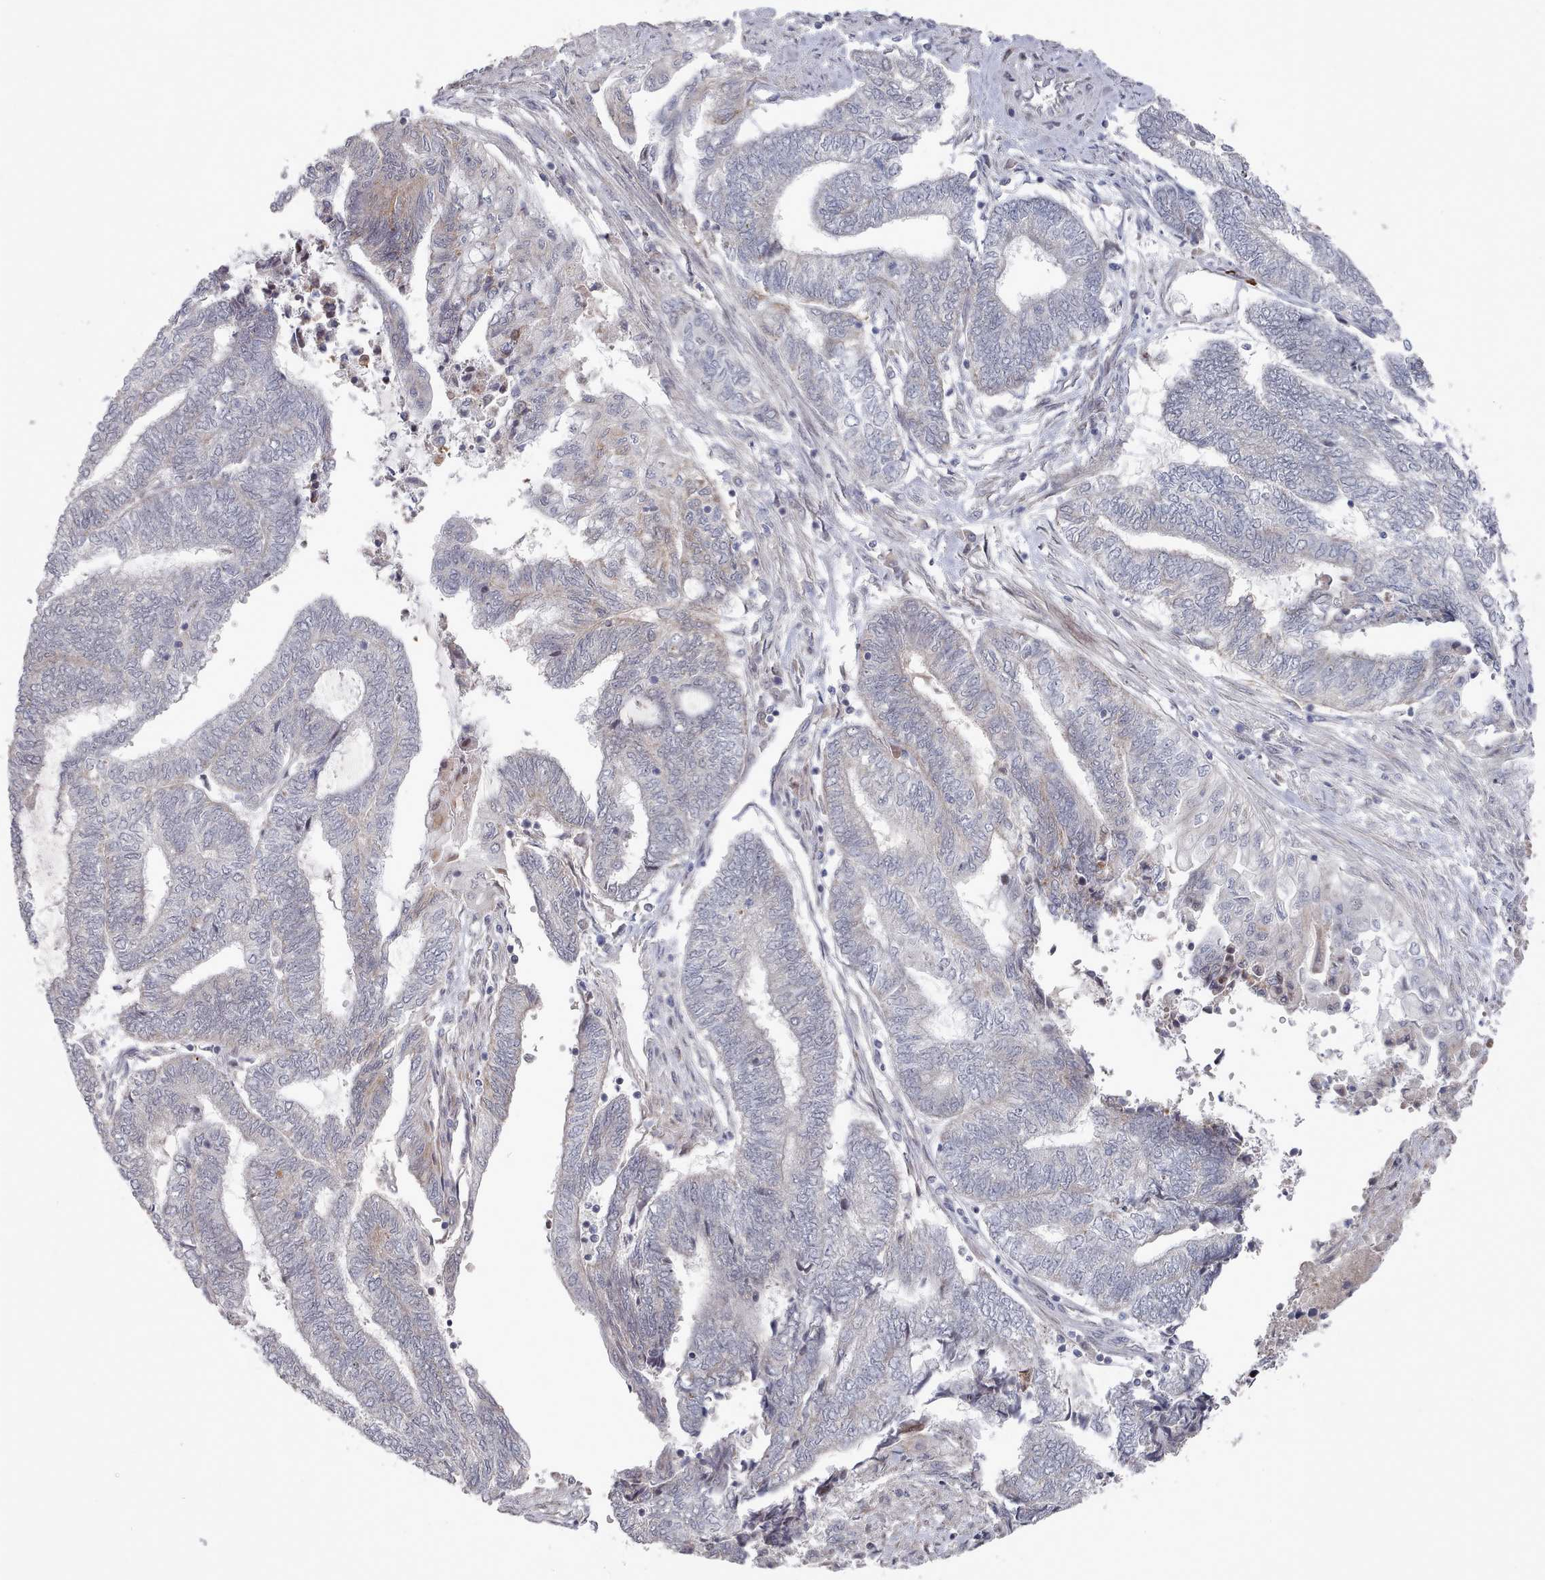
{"staining": {"intensity": "negative", "quantity": "none", "location": "none"}, "tissue": "endometrial cancer", "cell_type": "Tumor cells", "image_type": "cancer", "snomed": [{"axis": "morphology", "description": "Adenocarcinoma, NOS"}, {"axis": "topography", "description": "Uterus"}, {"axis": "topography", "description": "Endometrium"}], "caption": "Histopathology image shows no protein positivity in tumor cells of endometrial cancer (adenocarcinoma) tissue.", "gene": "CPSF4", "patient": {"sex": "female", "age": 70}}